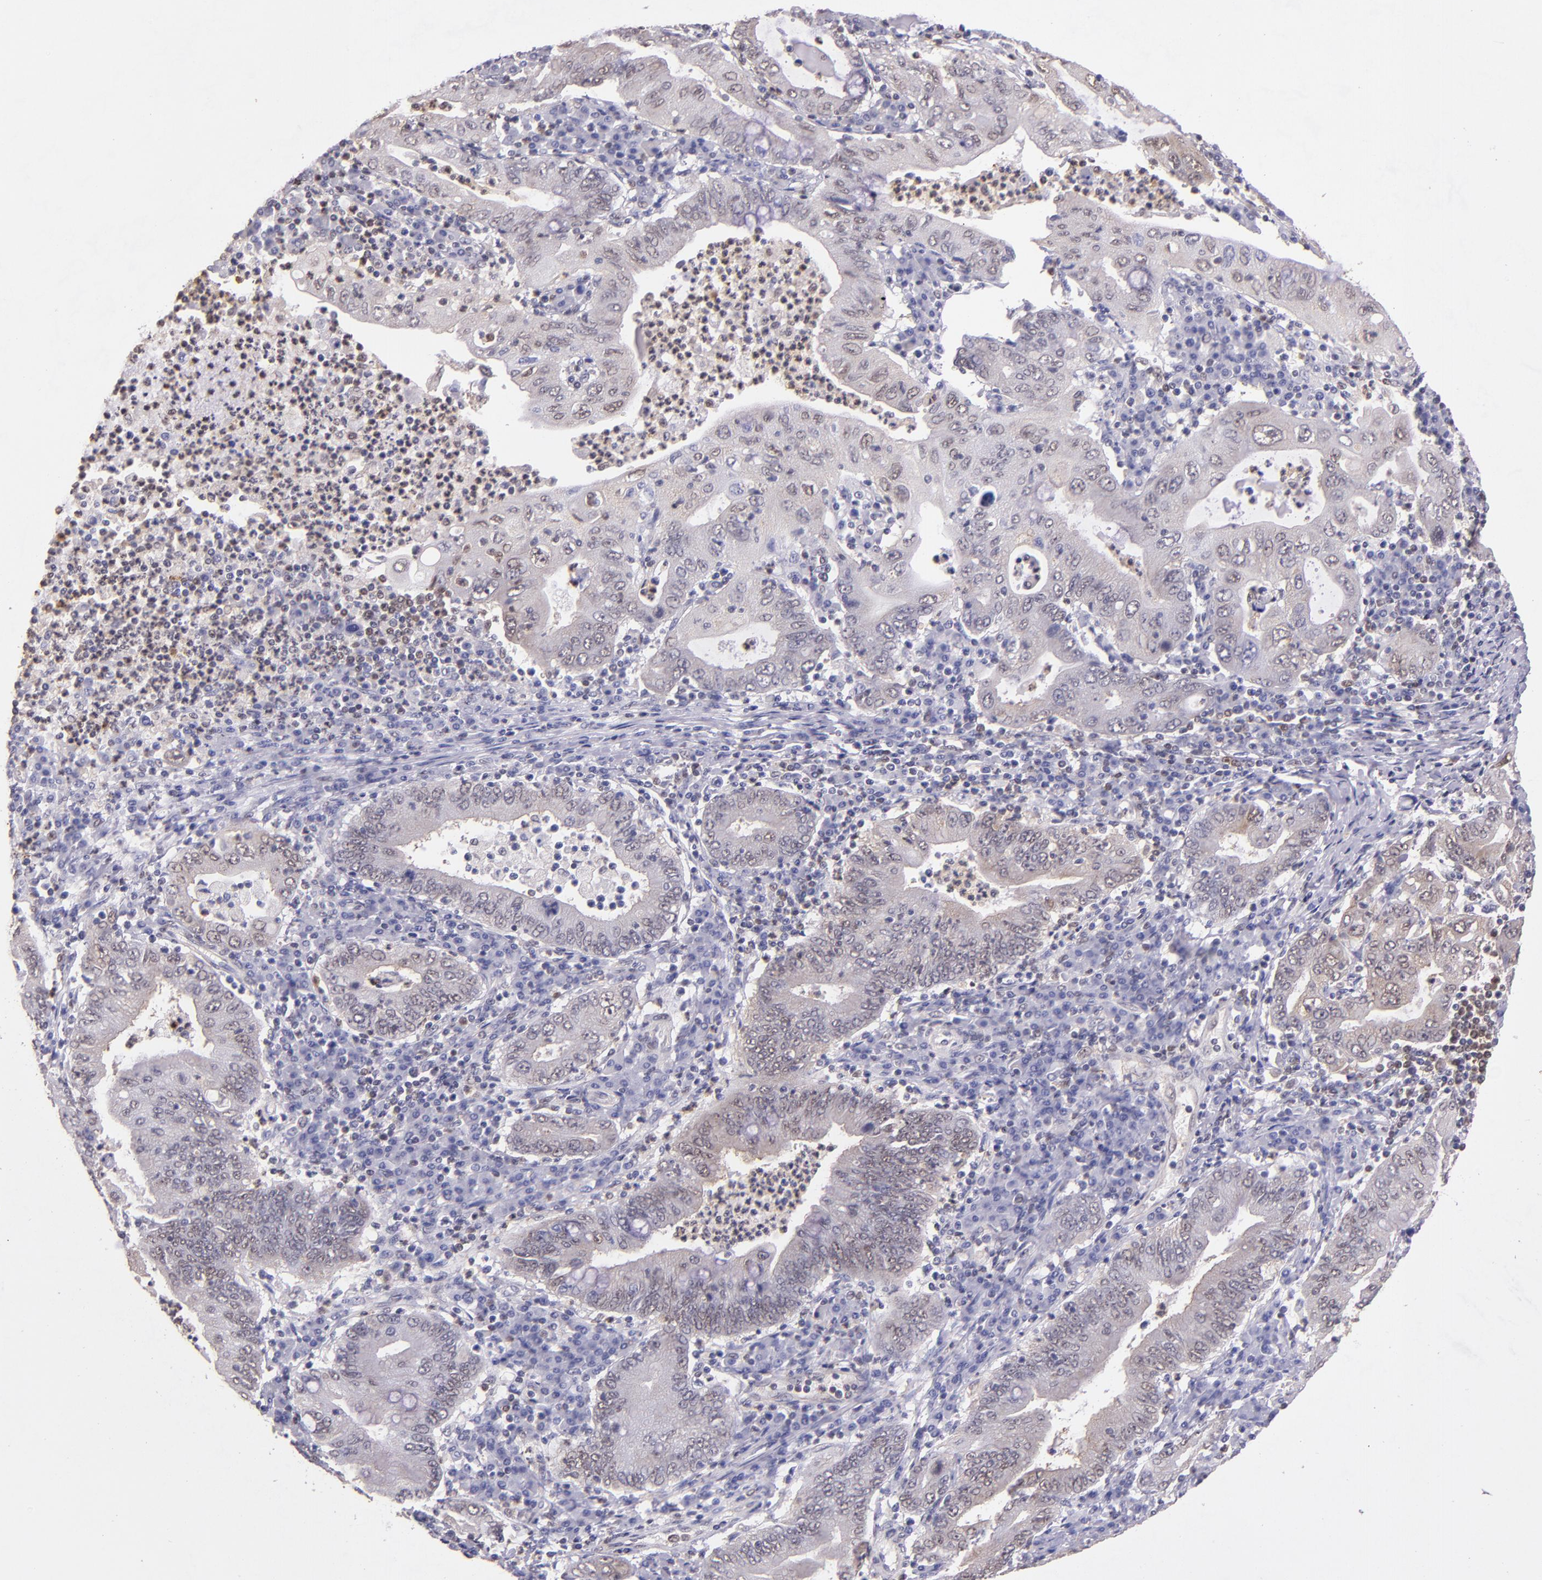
{"staining": {"intensity": "weak", "quantity": "25%-75%", "location": "cytoplasmic/membranous,nuclear"}, "tissue": "stomach cancer", "cell_type": "Tumor cells", "image_type": "cancer", "snomed": [{"axis": "morphology", "description": "Normal tissue, NOS"}, {"axis": "morphology", "description": "Adenocarcinoma, NOS"}, {"axis": "topography", "description": "Esophagus"}, {"axis": "topography", "description": "Stomach, upper"}, {"axis": "topography", "description": "Peripheral nerve tissue"}], "caption": "Human stomach cancer stained for a protein (brown) displays weak cytoplasmic/membranous and nuclear positive positivity in about 25%-75% of tumor cells.", "gene": "STAT6", "patient": {"sex": "male", "age": 62}}